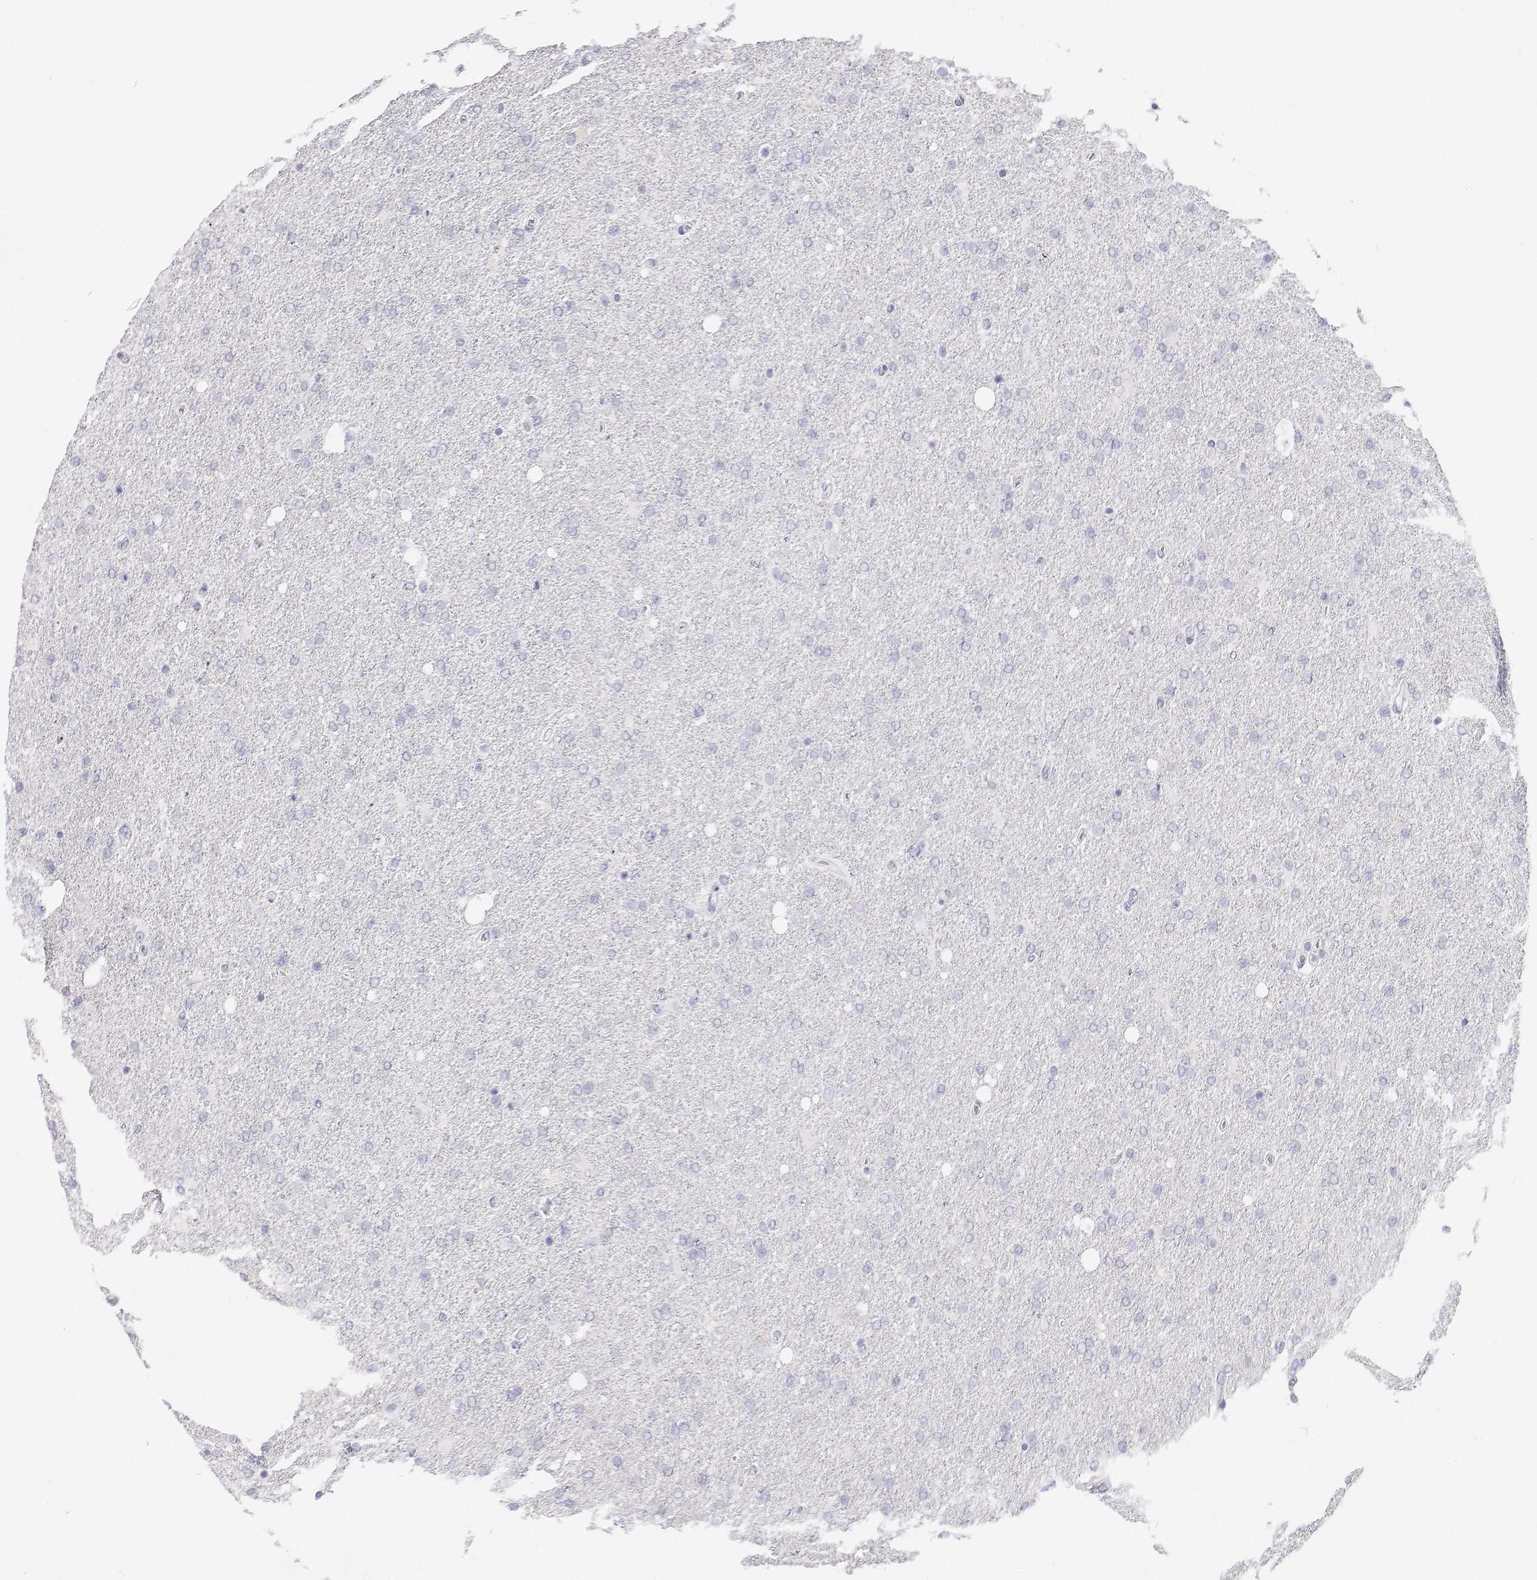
{"staining": {"intensity": "negative", "quantity": "none", "location": "none"}, "tissue": "glioma", "cell_type": "Tumor cells", "image_type": "cancer", "snomed": [{"axis": "morphology", "description": "Glioma, malignant, High grade"}, {"axis": "topography", "description": "Cerebral cortex"}], "caption": "Malignant glioma (high-grade) stained for a protein using immunohistochemistry demonstrates no positivity tumor cells.", "gene": "NCR2", "patient": {"sex": "male", "age": 70}}